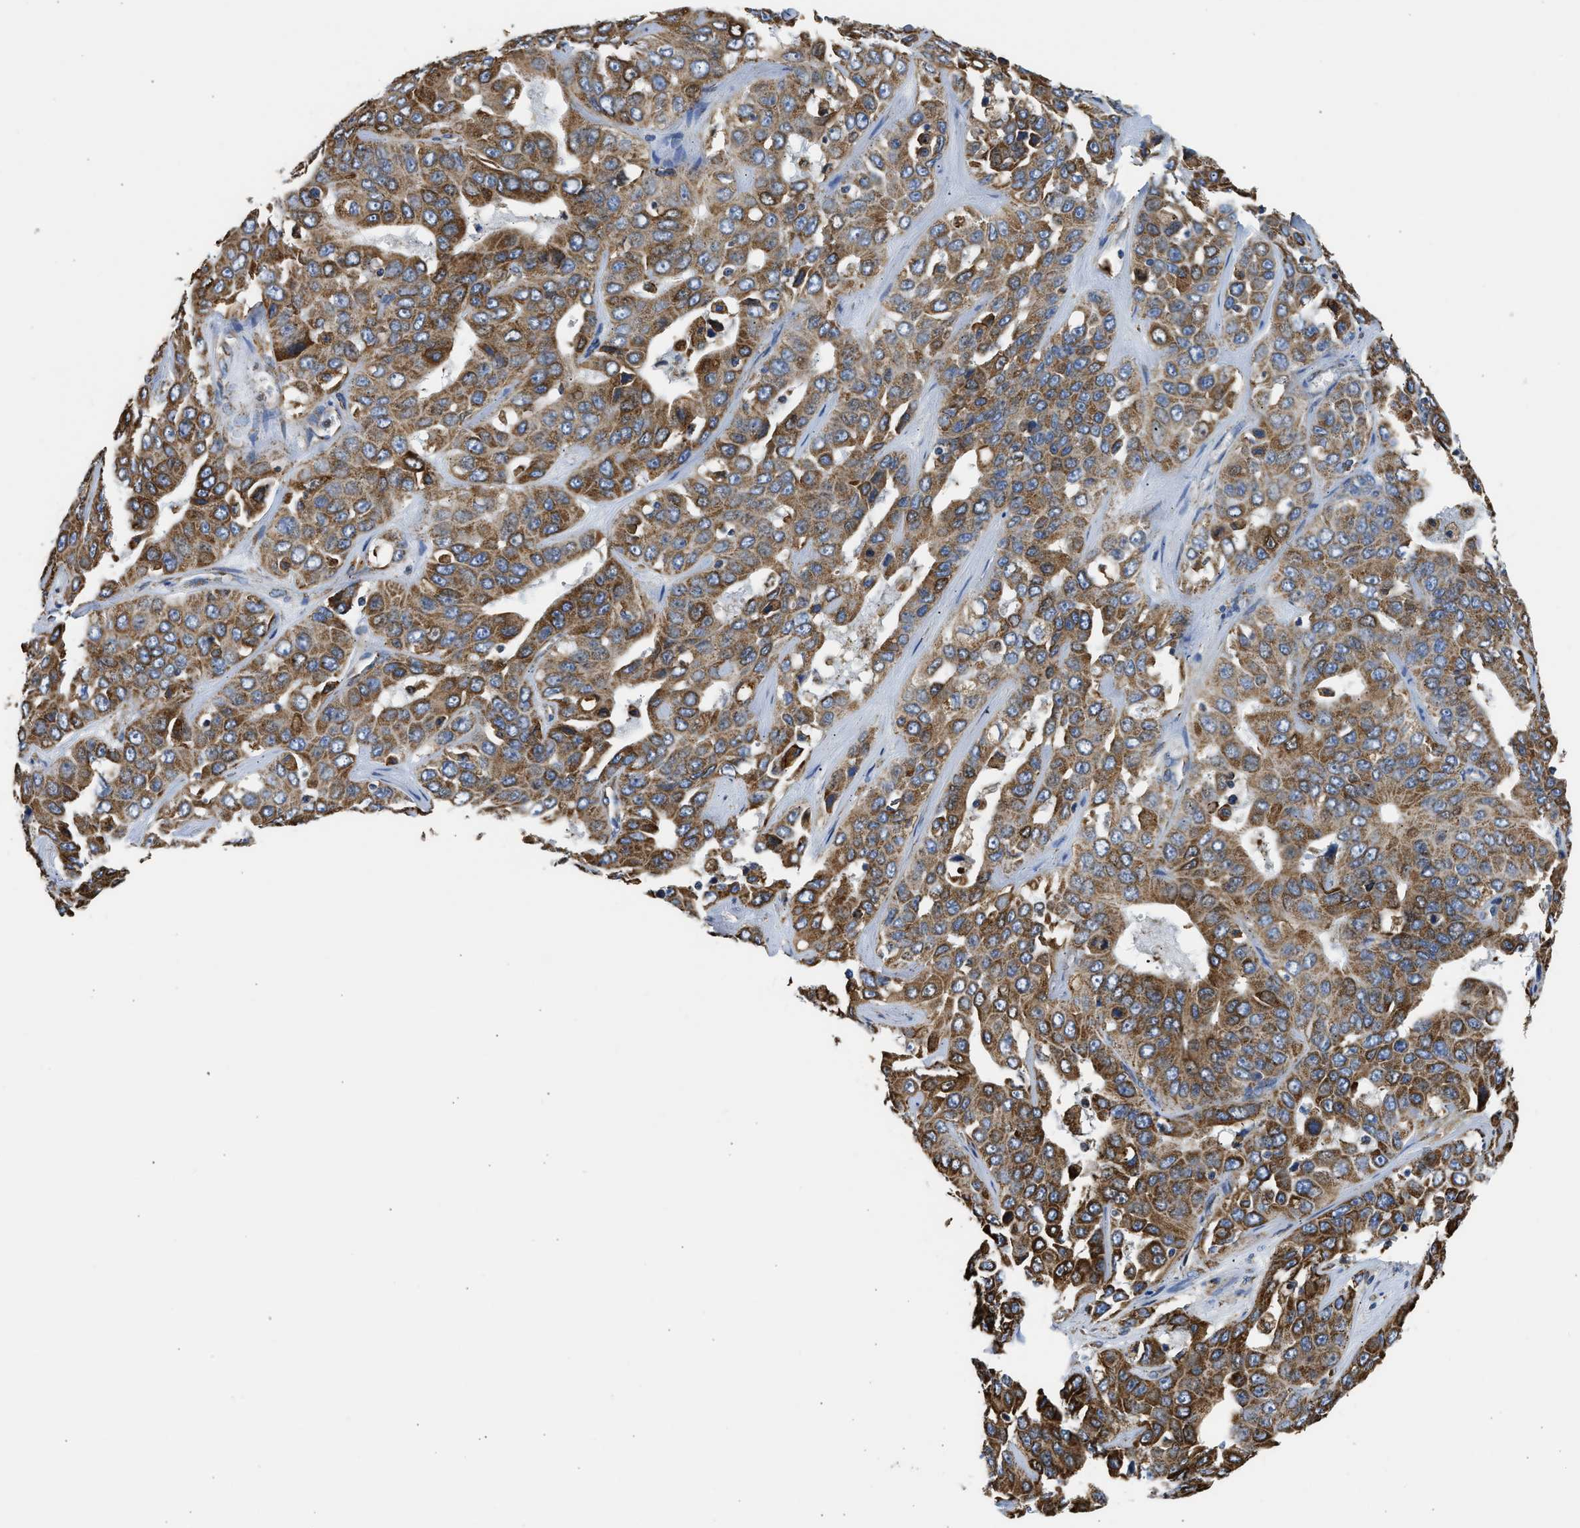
{"staining": {"intensity": "moderate", "quantity": ">75%", "location": "cytoplasmic/membranous"}, "tissue": "liver cancer", "cell_type": "Tumor cells", "image_type": "cancer", "snomed": [{"axis": "morphology", "description": "Cholangiocarcinoma"}, {"axis": "topography", "description": "Liver"}], "caption": "Liver cancer stained with immunohistochemistry (IHC) shows moderate cytoplasmic/membranous staining in approximately >75% of tumor cells. The staining is performed using DAB brown chromogen to label protein expression. The nuclei are counter-stained blue using hematoxylin.", "gene": "CYCS", "patient": {"sex": "female", "age": 52}}